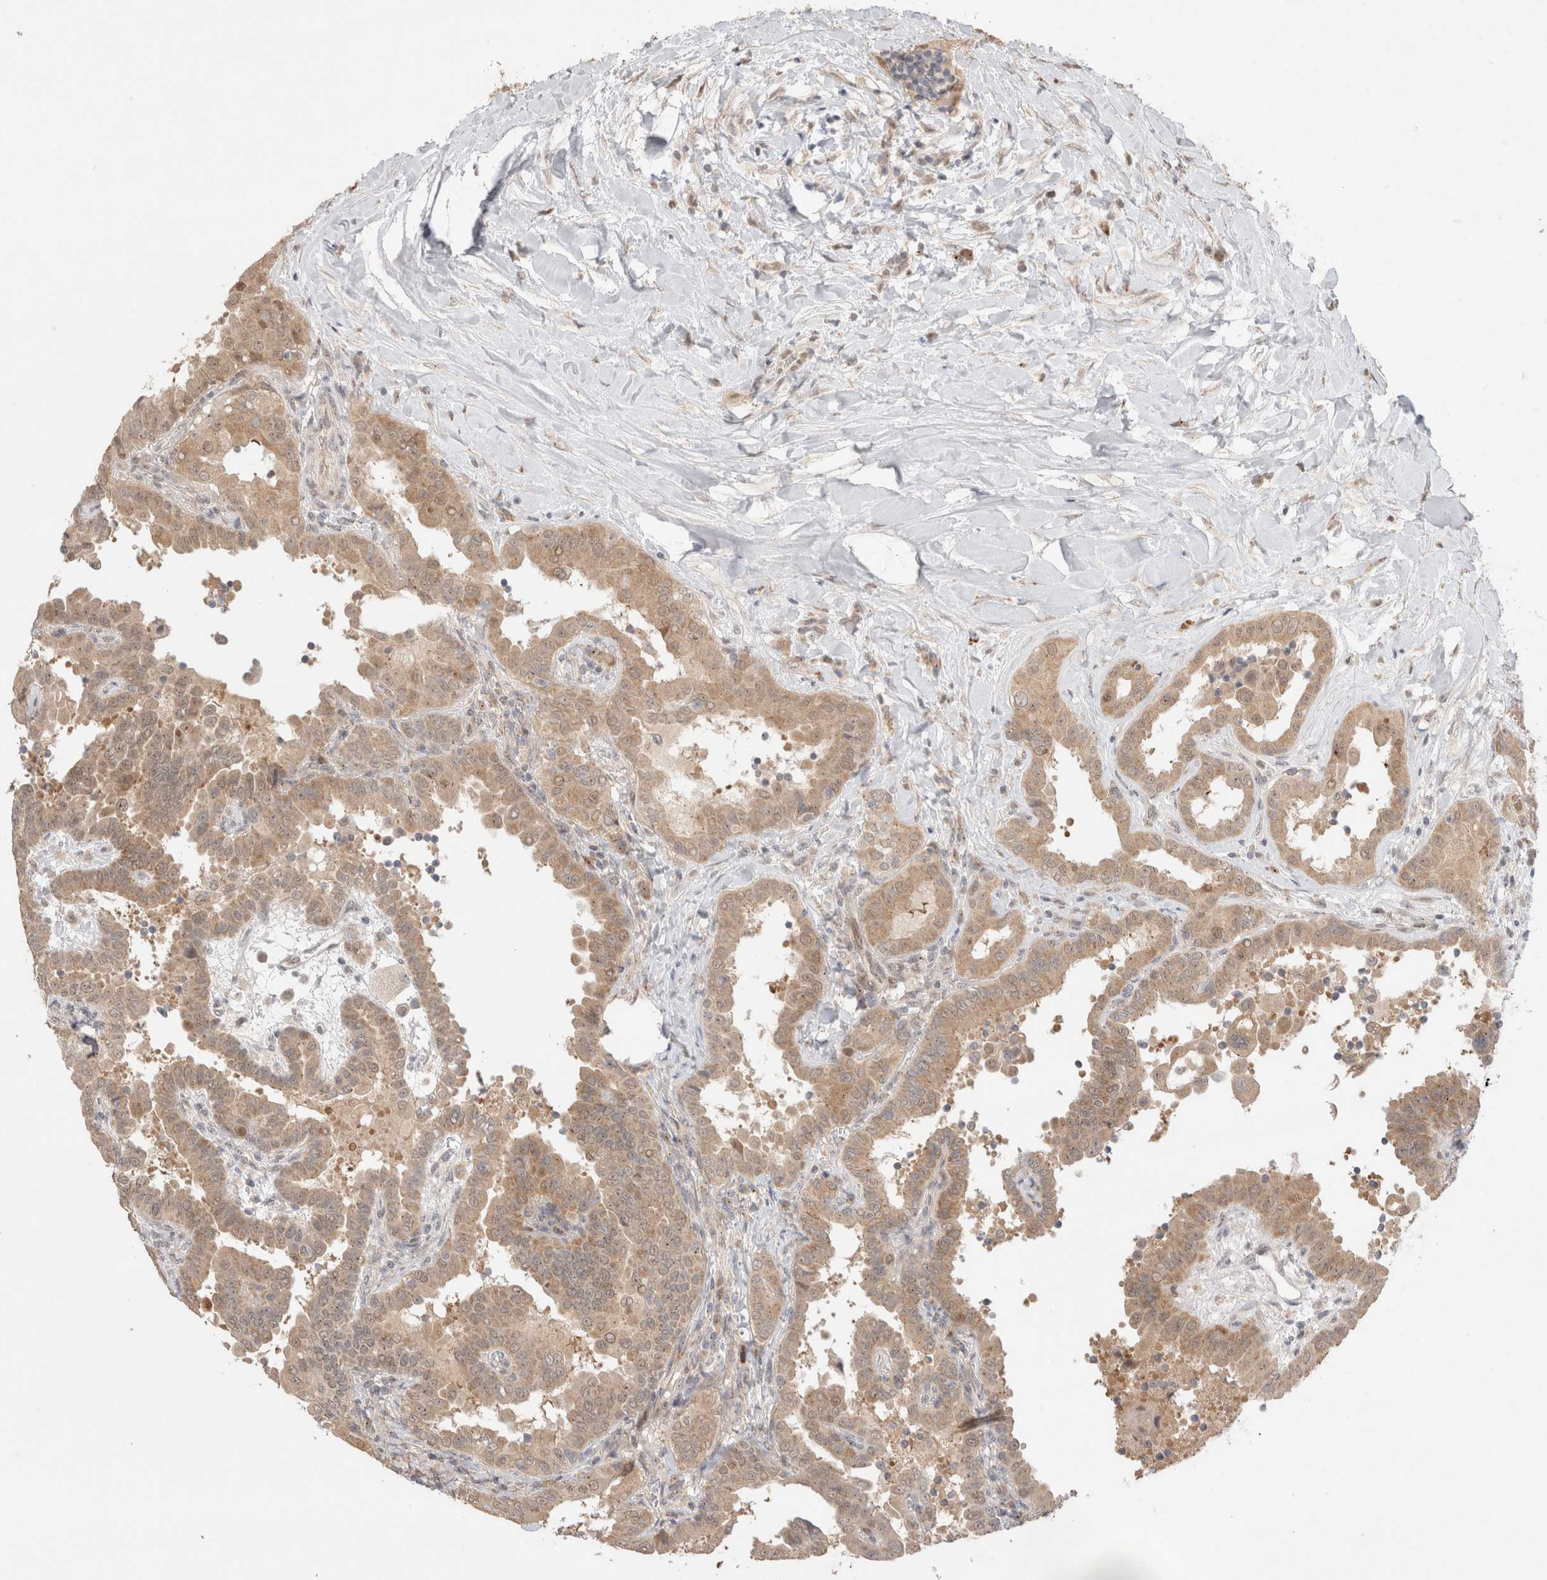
{"staining": {"intensity": "moderate", "quantity": ">75%", "location": "cytoplasmic/membranous"}, "tissue": "thyroid cancer", "cell_type": "Tumor cells", "image_type": "cancer", "snomed": [{"axis": "morphology", "description": "Papillary adenocarcinoma, NOS"}, {"axis": "topography", "description": "Thyroid gland"}], "caption": "Tumor cells demonstrate moderate cytoplasmic/membranous positivity in about >75% of cells in thyroid cancer (papillary adenocarcinoma). (Stains: DAB (3,3'-diaminobenzidine) in brown, nuclei in blue, Microscopy: brightfield microscopy at high magnification).", "gene": "SLC29A1", "patient": {"sex": "male", "age": 33}}